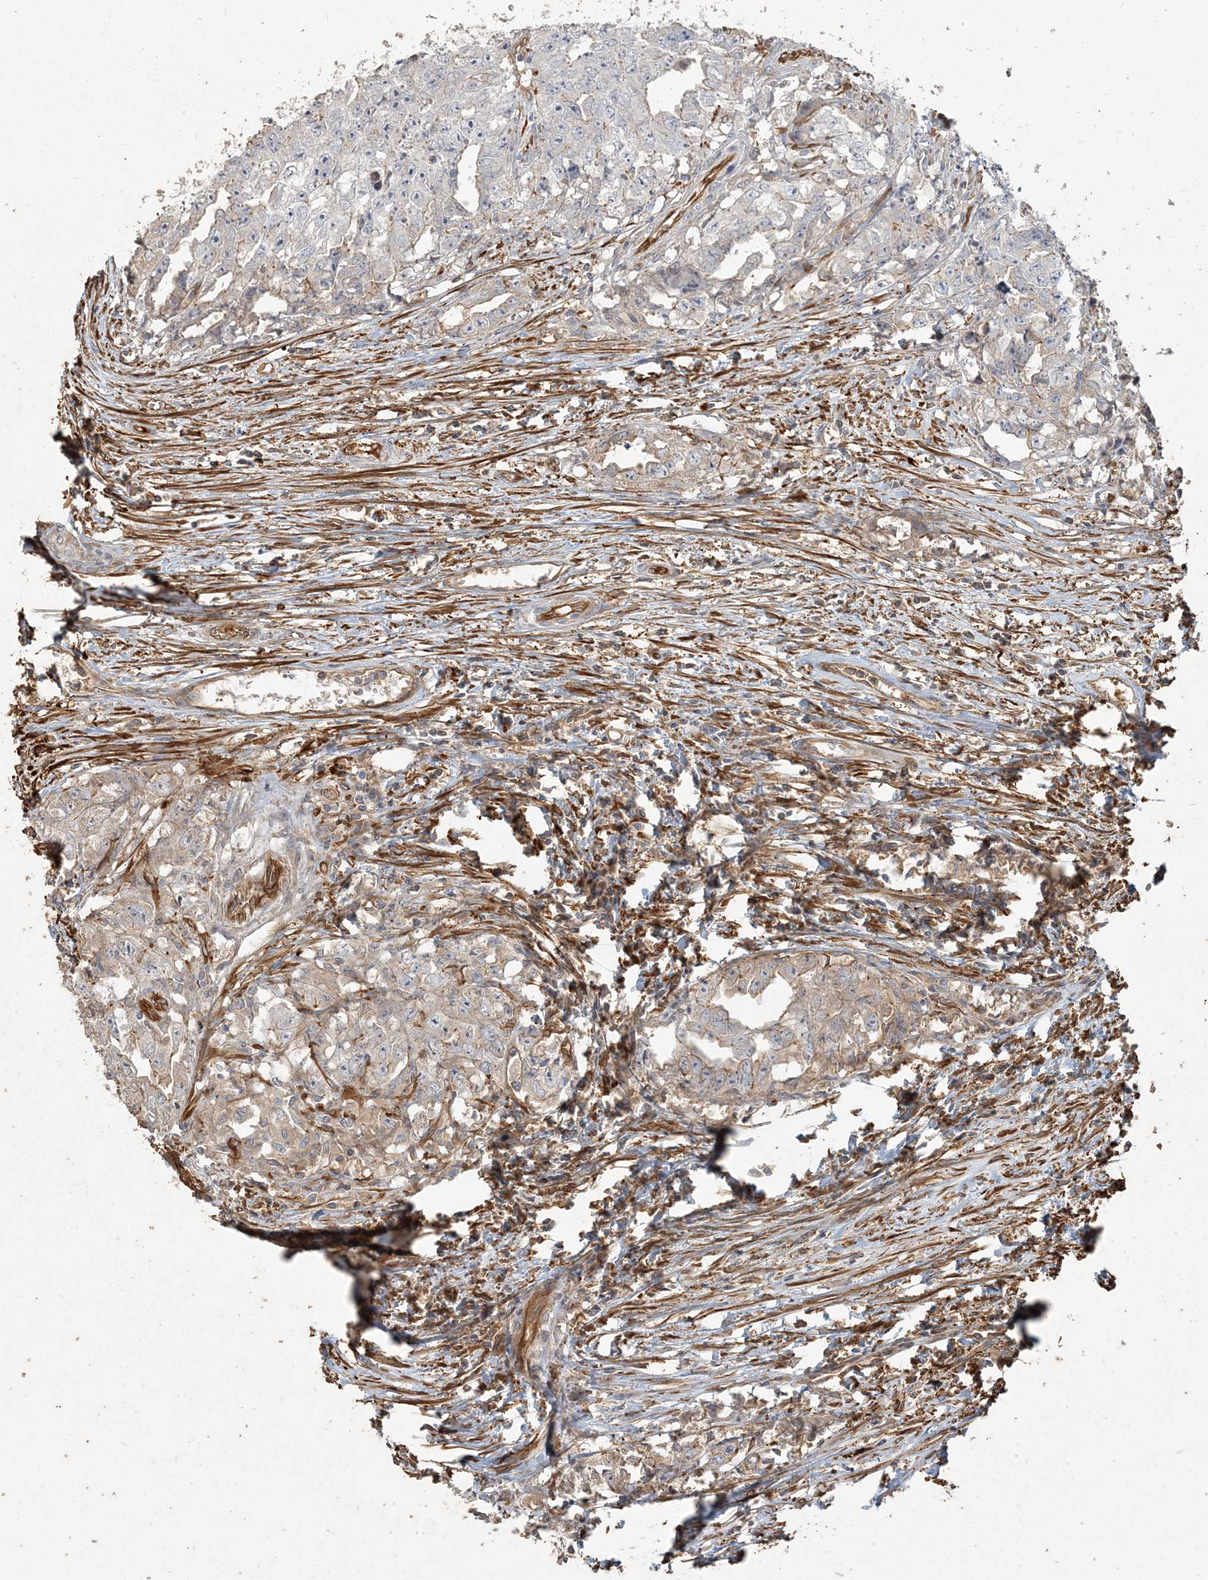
{"staining": {"intensity": "weak", "quantity": "<25%", "location": "cytoplasmic/membranous"}, "tissue": "testis cancer", "cell_type": "Tumor cells", "image_type": "cancer", "snomed": [{"axis": "morphology", "description": "Seminoma, NOS"}, {"axis": "morphology", "description": "Carcinoma, Embryonal, NOS"}, {"axis": "topography", "description": "Testis"}], "caption": "IHC histopathology image of human testis embryonal carcinoma stained for a protein (brown), which demonstrates no expression in tumor cells.", "gene": "RNF145", "patient": {"sex": "male", "age": 43}}